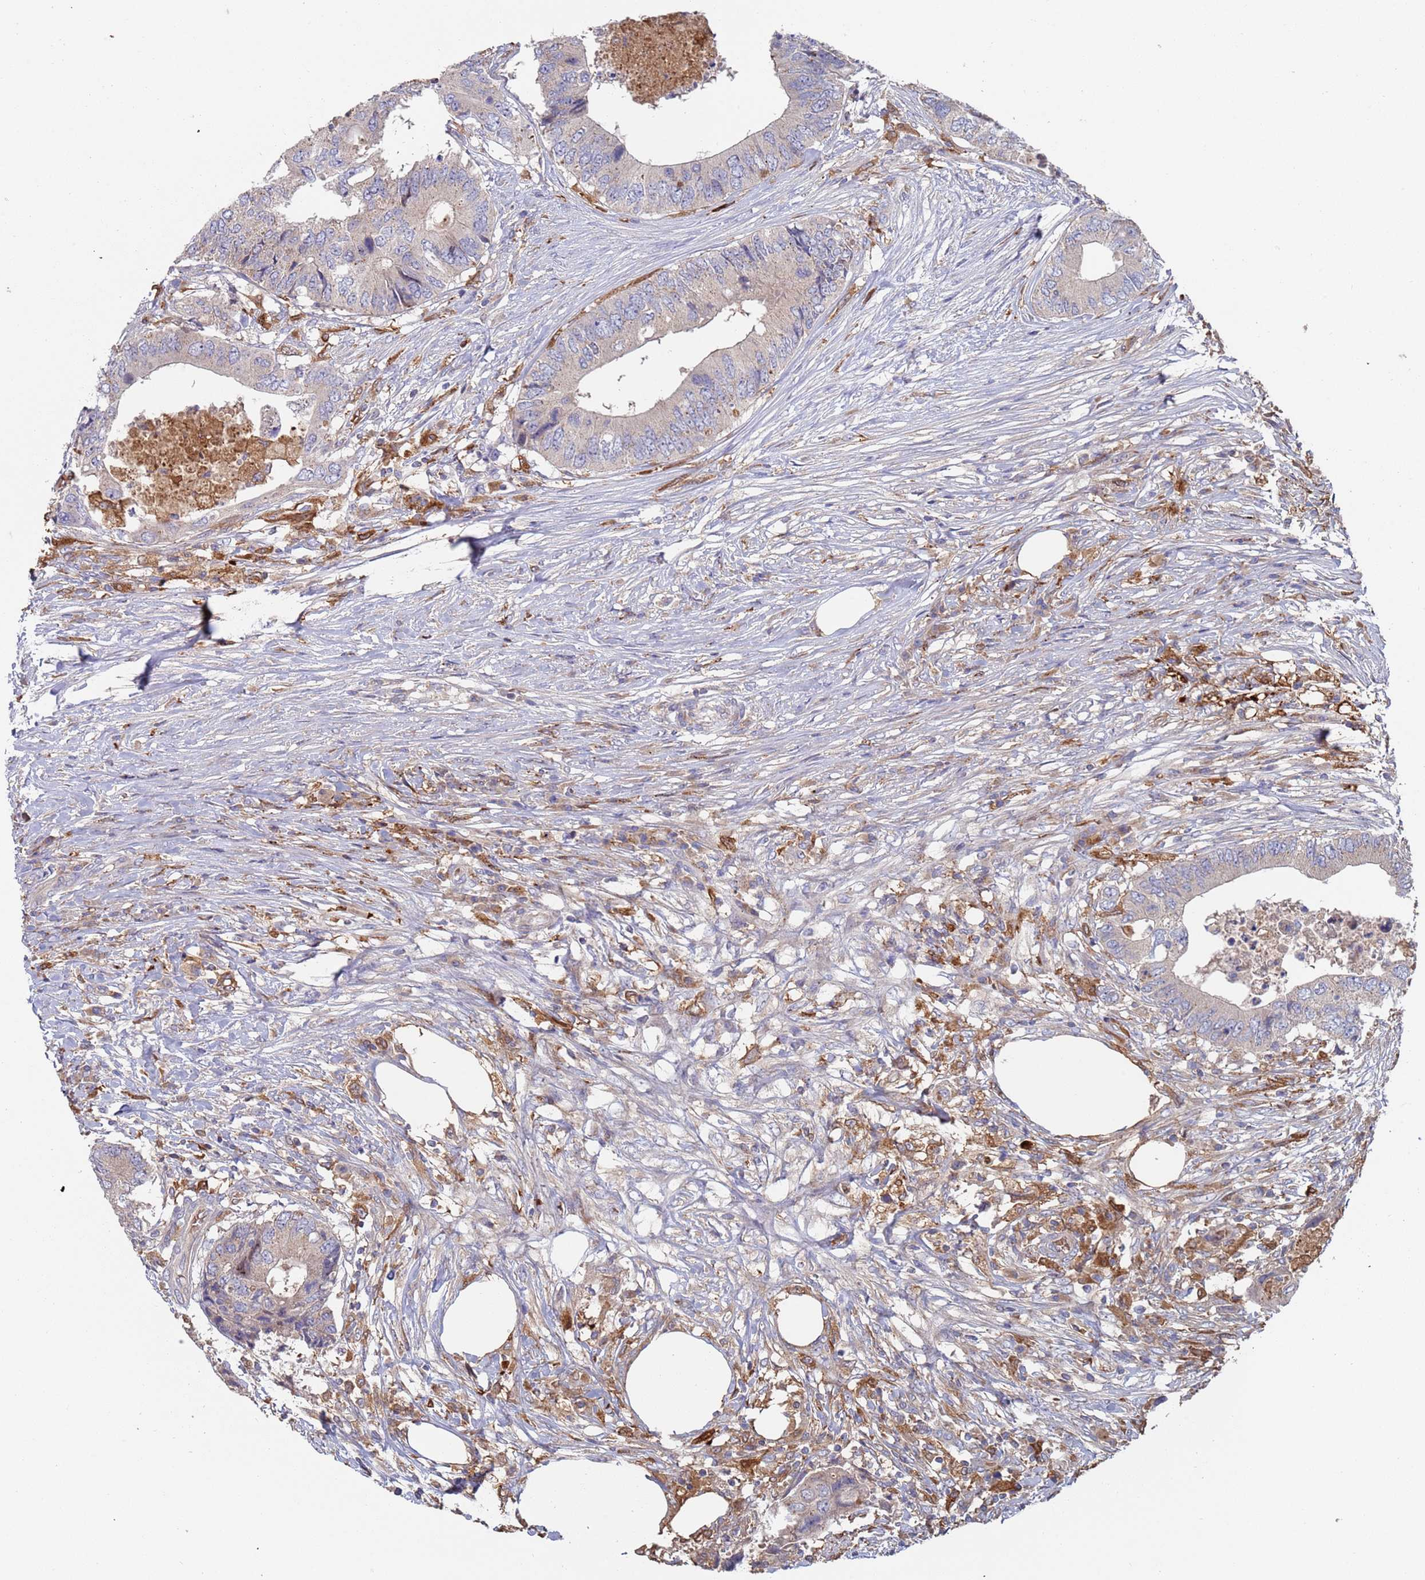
{"staining": {"intensity": "negative", "quantity": "none", "location": "none"}, "tissue": "colorectal cancer", "cell_type": "Tumor cells", "image_type": "cancer", "snomed": [{"axis": "morphology", "description": "Adenocarcinoma, NOS"}, {"axis": "topography", "description": "Colon"}], "caption": "A high-resolution image shows IHC staining of colorectal cancer, which shows no significant expression in tumor cells. Nuclei are stained in blue.", "gene": "MALRD1", "patient": {"sex": "male", "age": 71}}